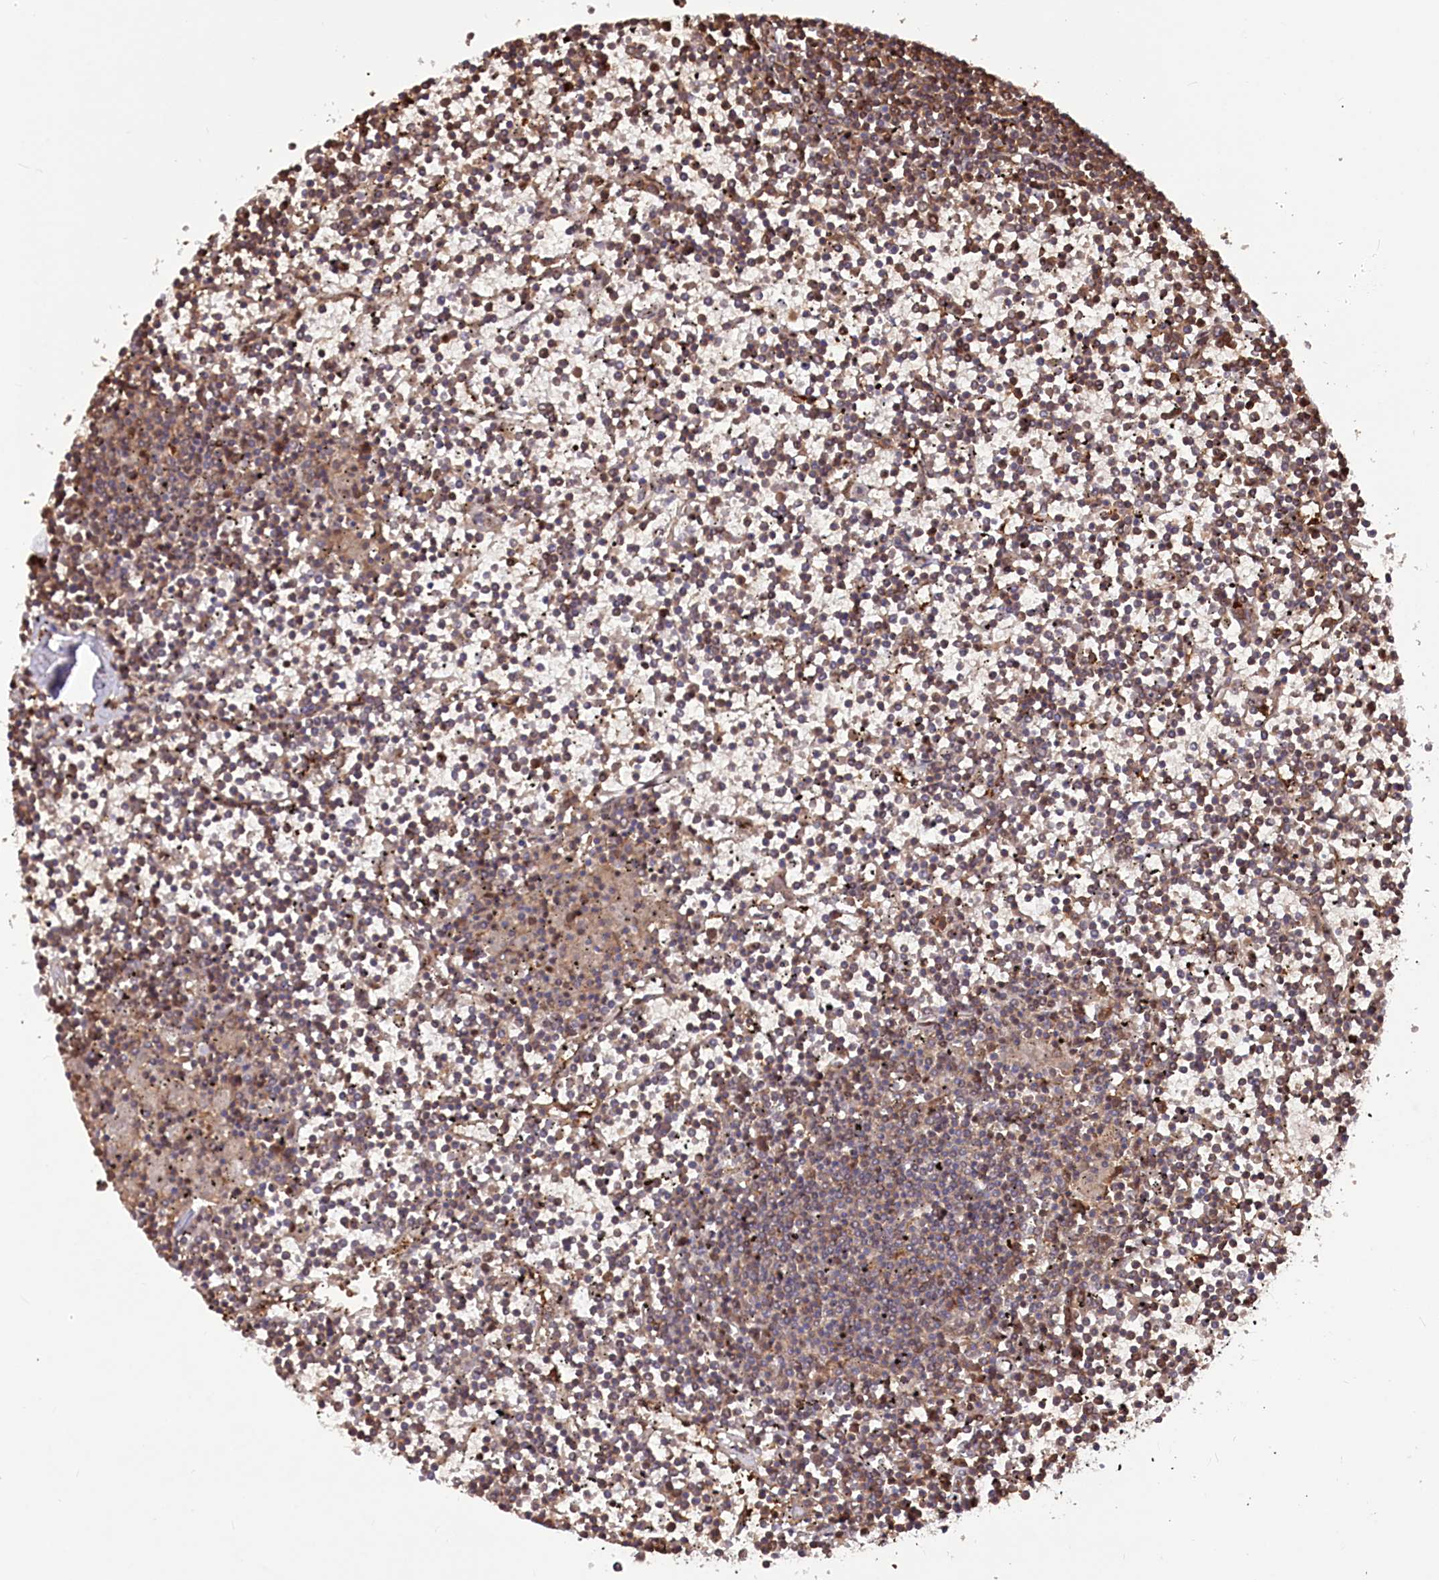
{"staining": {"intensity": "weak", "quantity": "25%-75%", "location": "cytoplasmic/membranous"}, "tissue": "lymphoma", "cell_type": "Tumor cells", "image_type": "cancer", "snomed": [{"axis": "morphology", "description": "Malignant lymphoma, non-Hodgkin's type, Low grade"}, {"axis": "topography", "description": "Spleen"}], "caption": "Protein expression analysis of malignant lymphoma, non-Hodgkin's type (low-grade) displays weak cytoplasmic/membranous expression in approximately 25%-75% of tumor cells.", "gene": "PSMA1", "patient": {"sex": "female", "age": 19}}